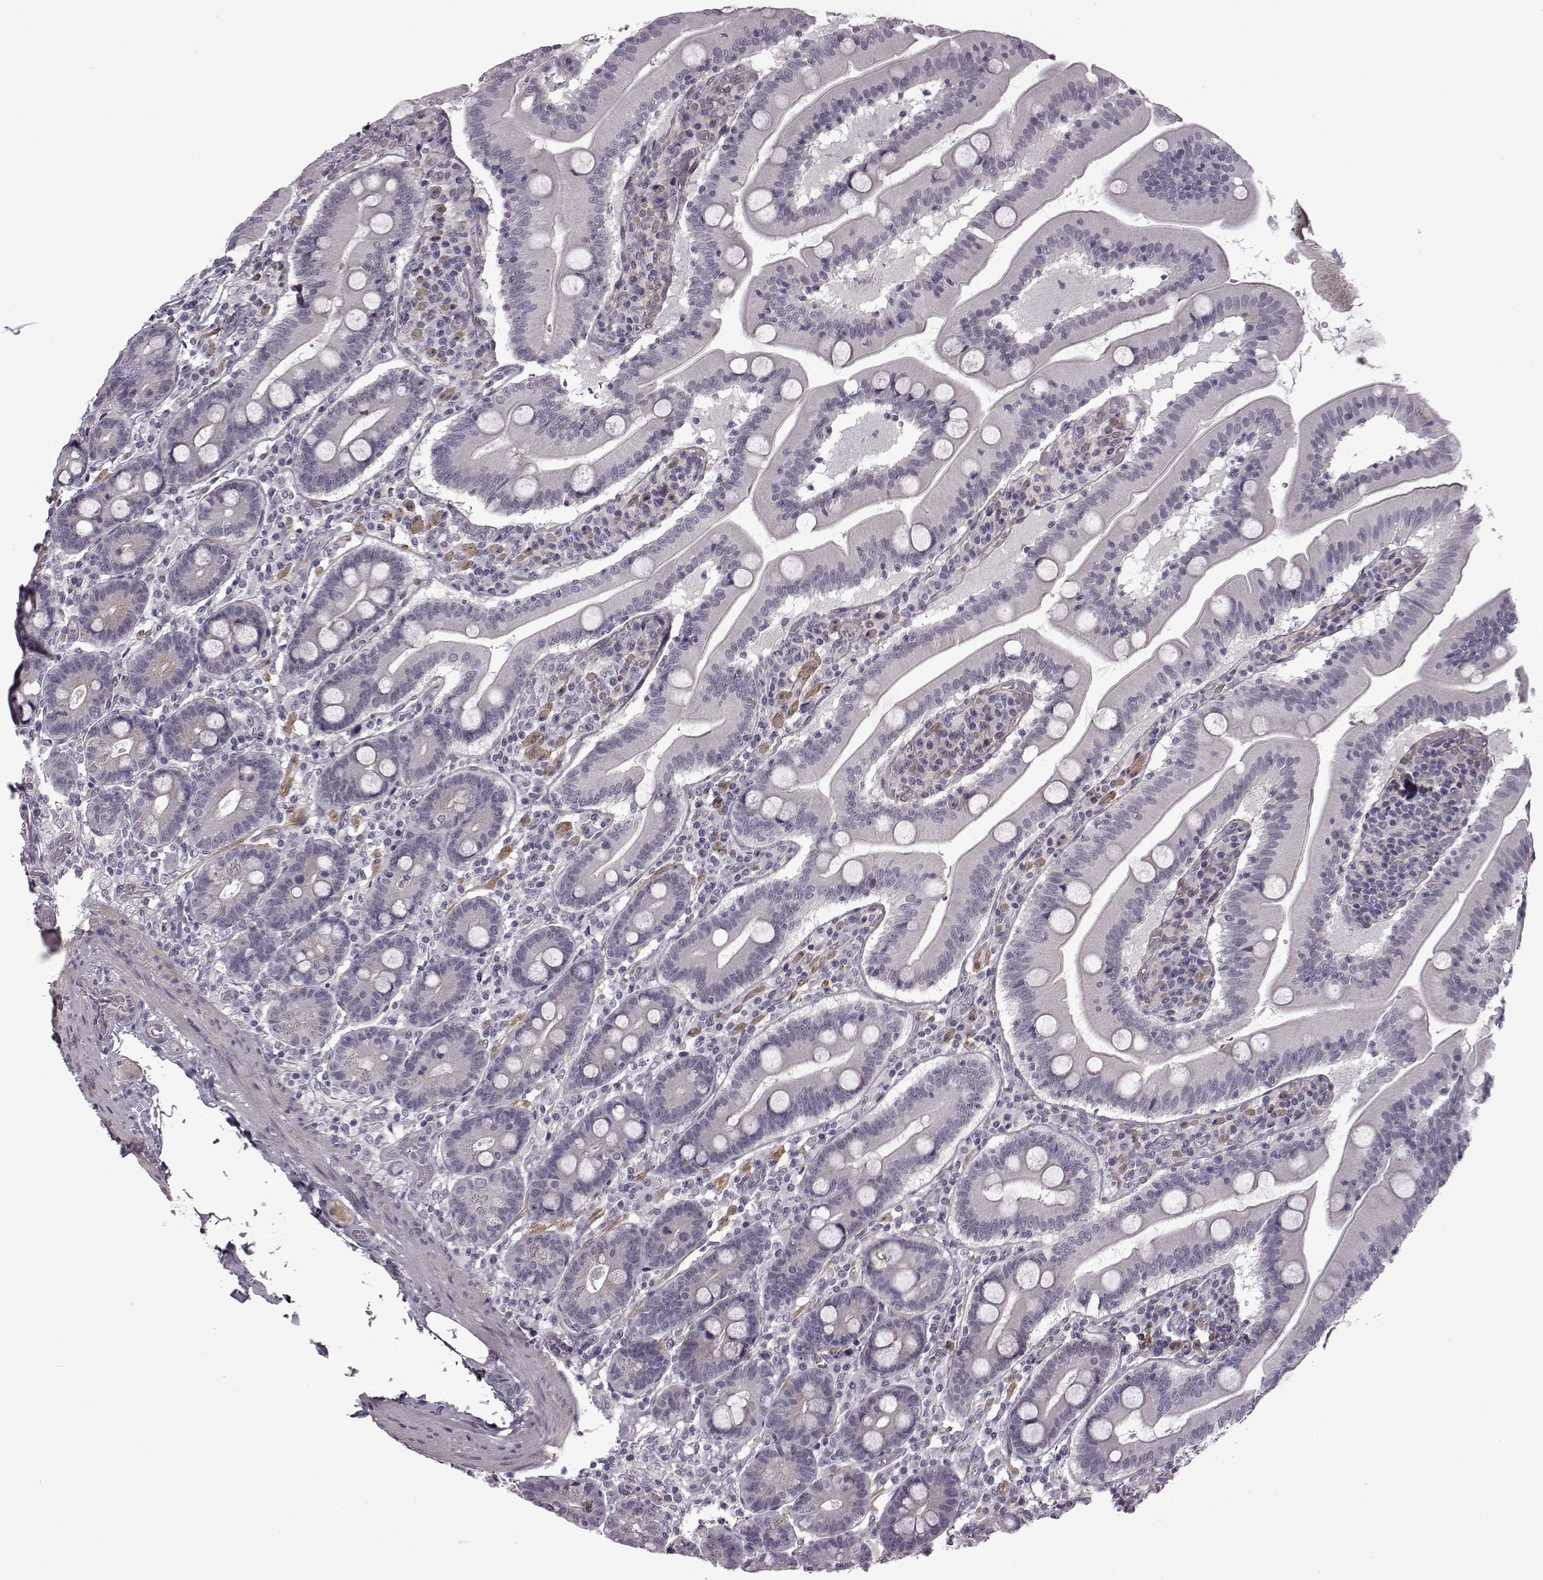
{"staining": {"intensity": "negative", "quantity": "none", "location": "none"}, "tissue": "small intestine", "cell_type": "Glandular cells", "image_type": "normal", "snomed": [{"axis": "morphology", "description": "Normal tissue, NOS"}, {"axis": "topography", "description": "Small intestine"}], "caption": "IHC of normal human small intestine displays no positivity in glandular cells. The staining is performed using DAB (3,3'-diaminobenzidine) brown chromogen with nuclei counter-stained in using hematoxylin.", "gene": "SYNPO2", "patient": {"sex": "male", "age": 37}}